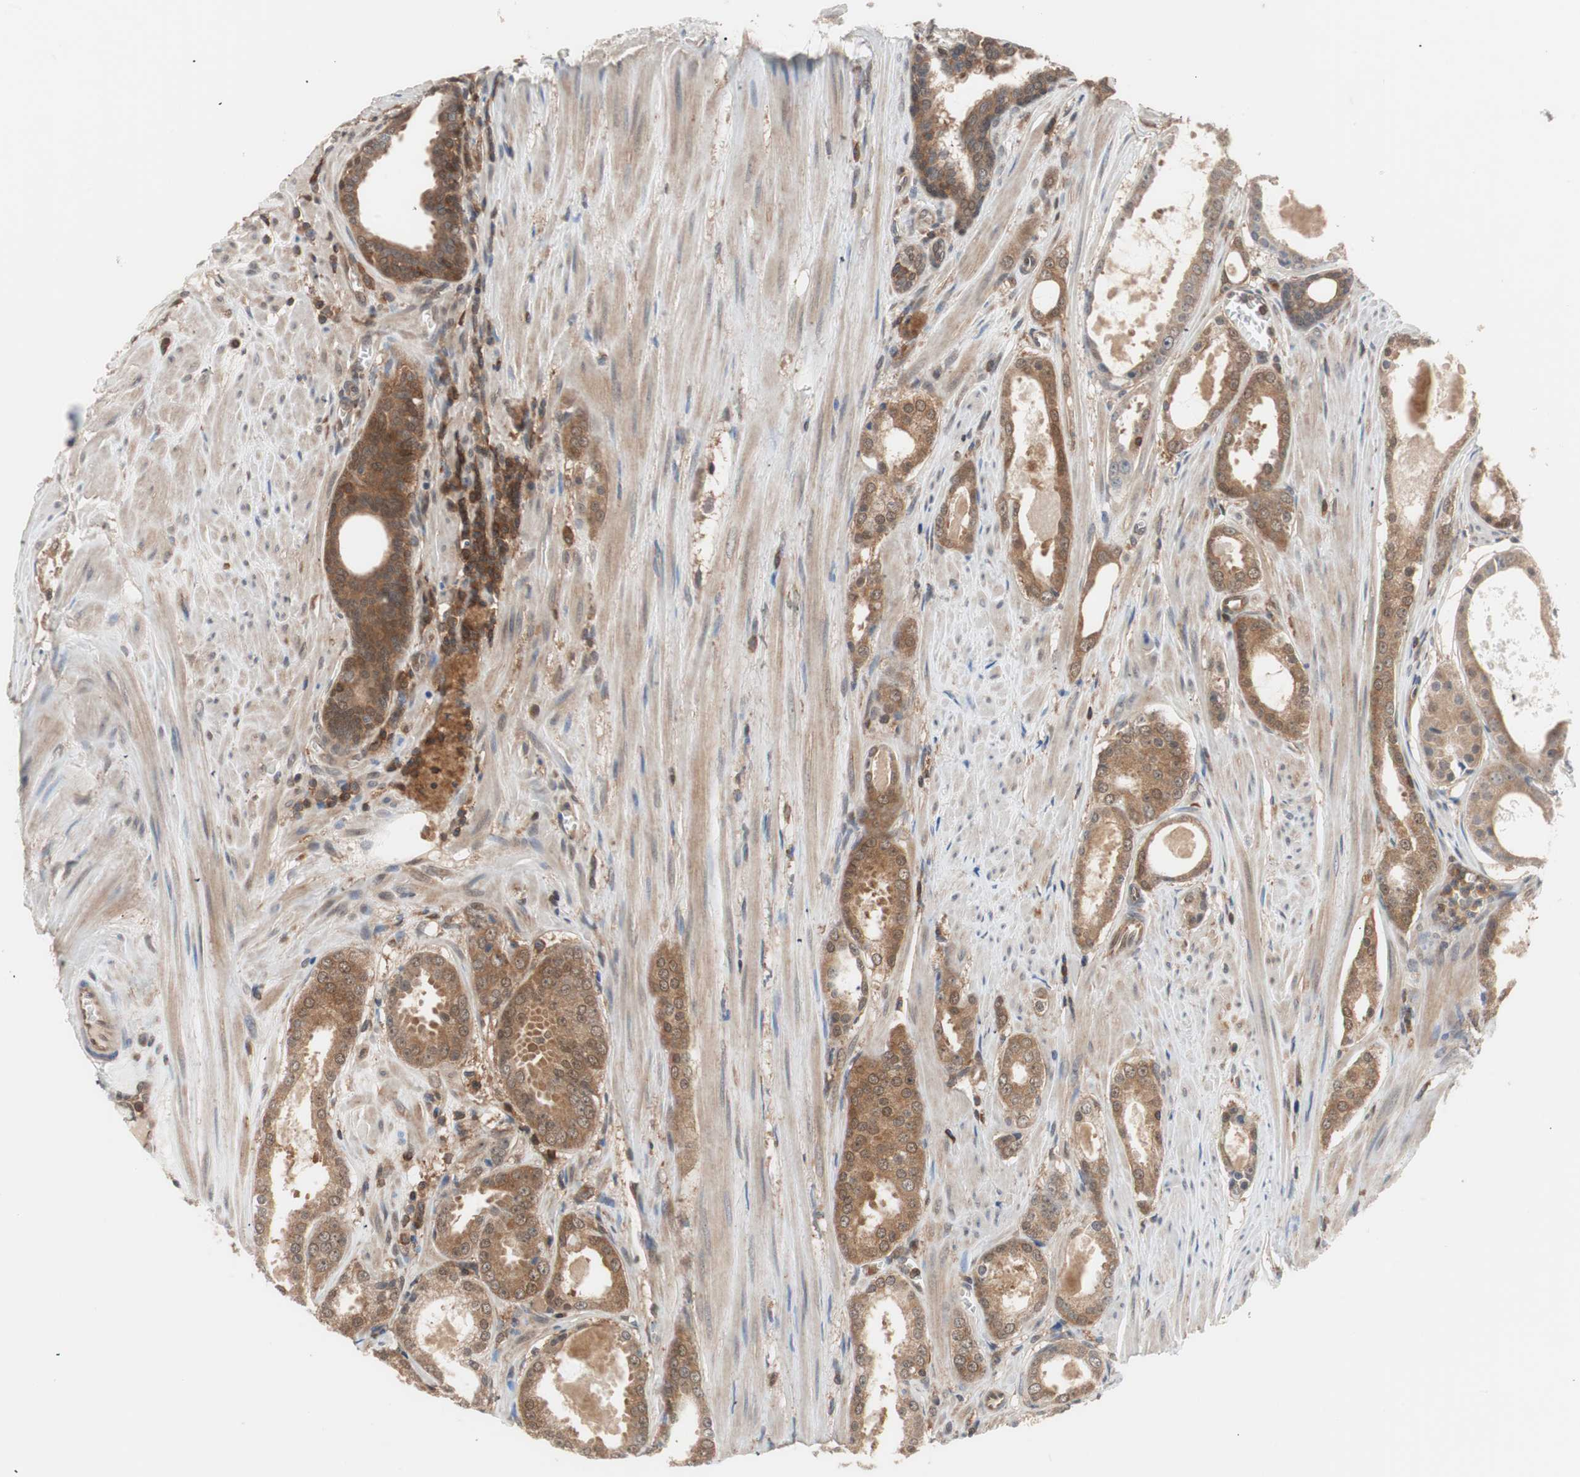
{"staining": {"intensity": "moderate", "quantity": "25%-75%", "location": "cytoplasmic/membranous"}, "tissue": "prostate cancer", "cell_type": "Tumor cells", "image_type": "cancer", "snomed": [{"axis": "morphology", "description": "Adenocarcinoma, Low grade"}, {"axis": "topography", "description": "Prostate"}], "caption": "IHC micrograph of neoplastic tissue: human low-grade adenocarcinoma (prostate) stained using IHC displays medium levels of moderate protein expression localized specifically in the cytoplasmic/membranous of tumor cells, appearing as a cytoplasmic/membranous brown color.", "gene": "GALT", "patient": {"sex": "male", "age": 57}}